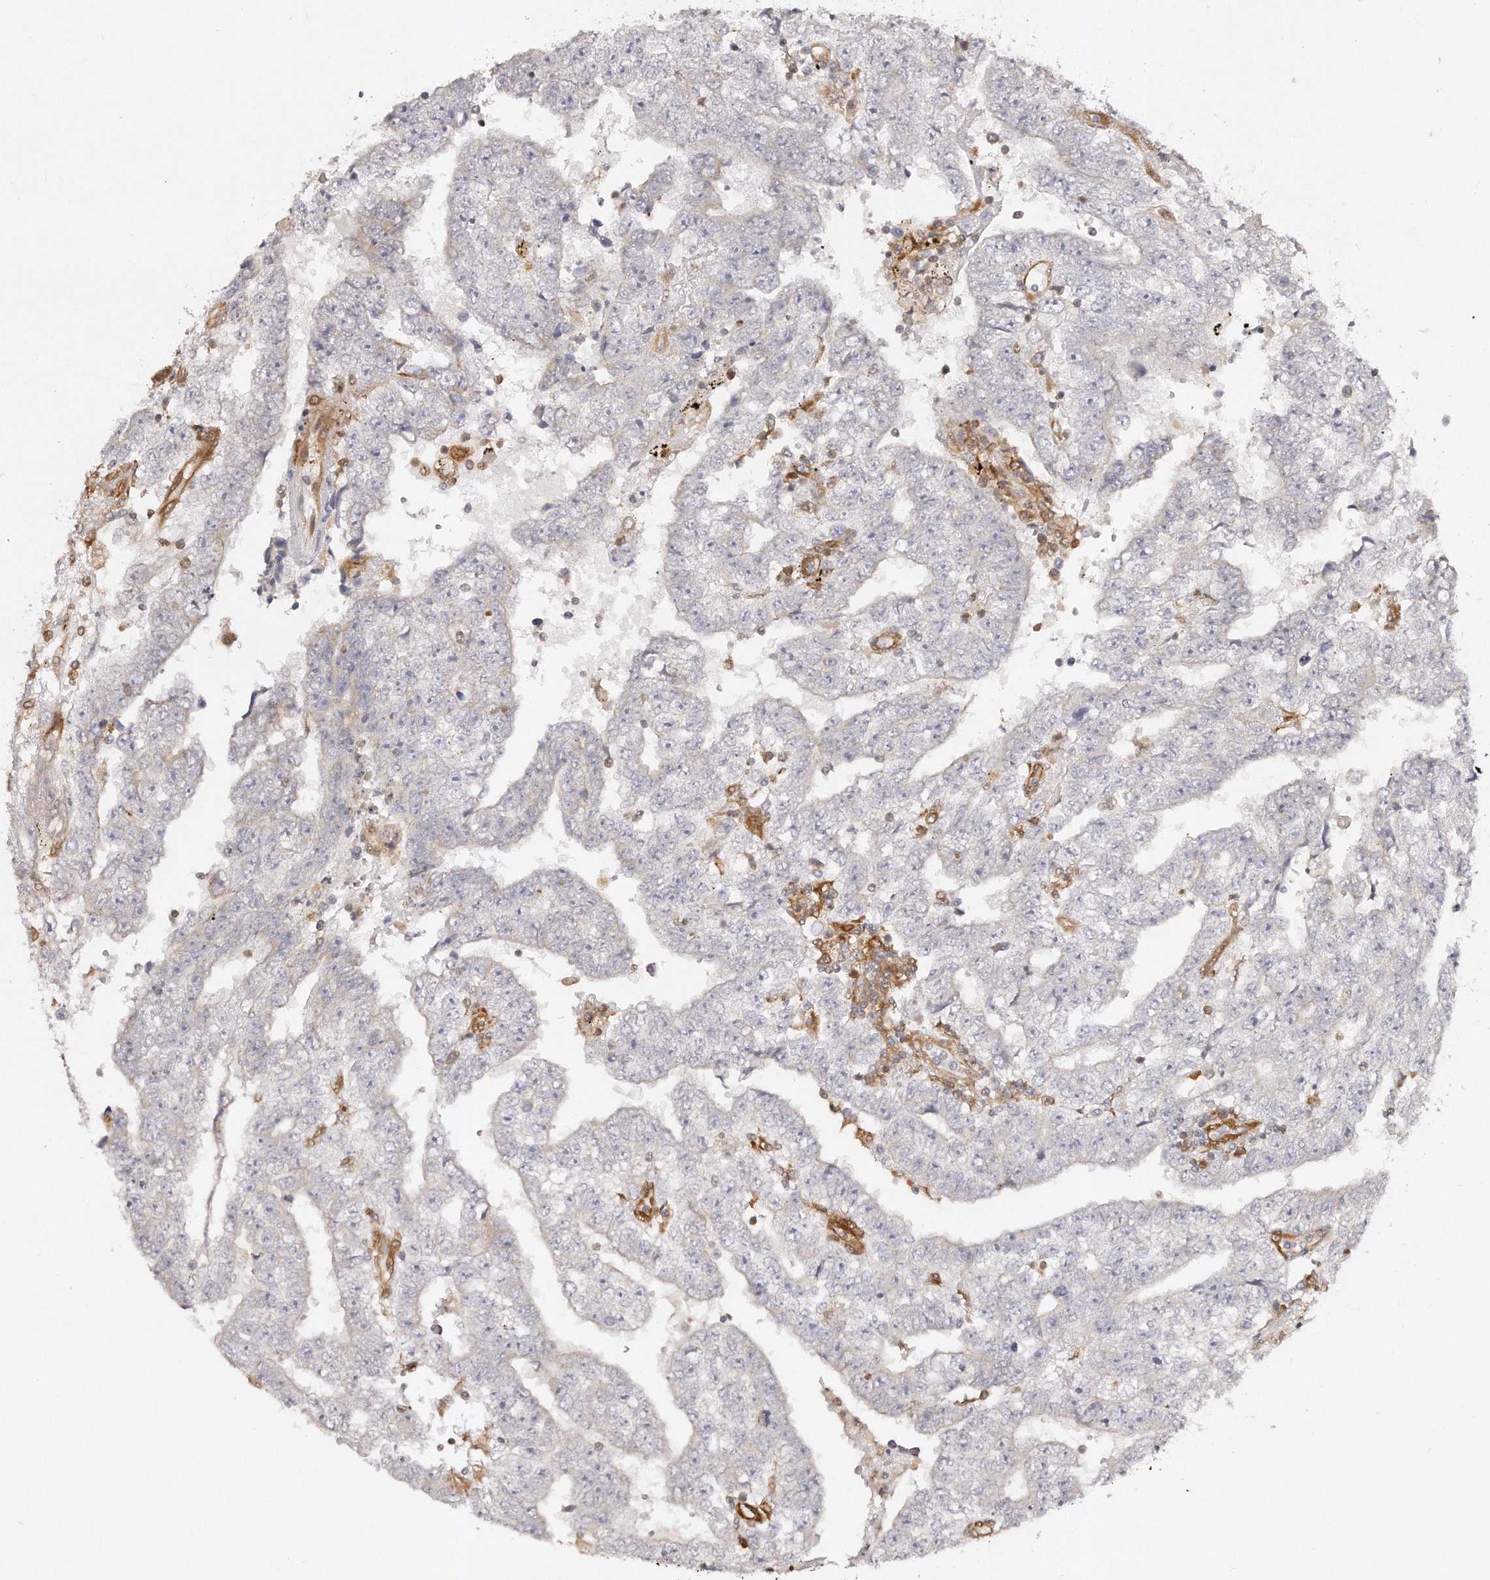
{"staining": {"intensity": "negative", "quantity": "none", "location": "none"}, "tissue": "testis cancer", "cell_type": "Tumor cells", "image_type": "cancer", "snomed": [{"axis": "morphology", "description": "Carcinoma, Embryonal, NOS"}, {"axis": "topography", "description": "Testis"}], "caption": "The photomicrograph reveals no staining of tumor cells in testis cancer. (DAB (3,3'-diaminobenzidine) immunohistochemistry with hematoxylin counter stain).", "gene": "GBP4", "patient": {"sex": "male", "age": 25}}